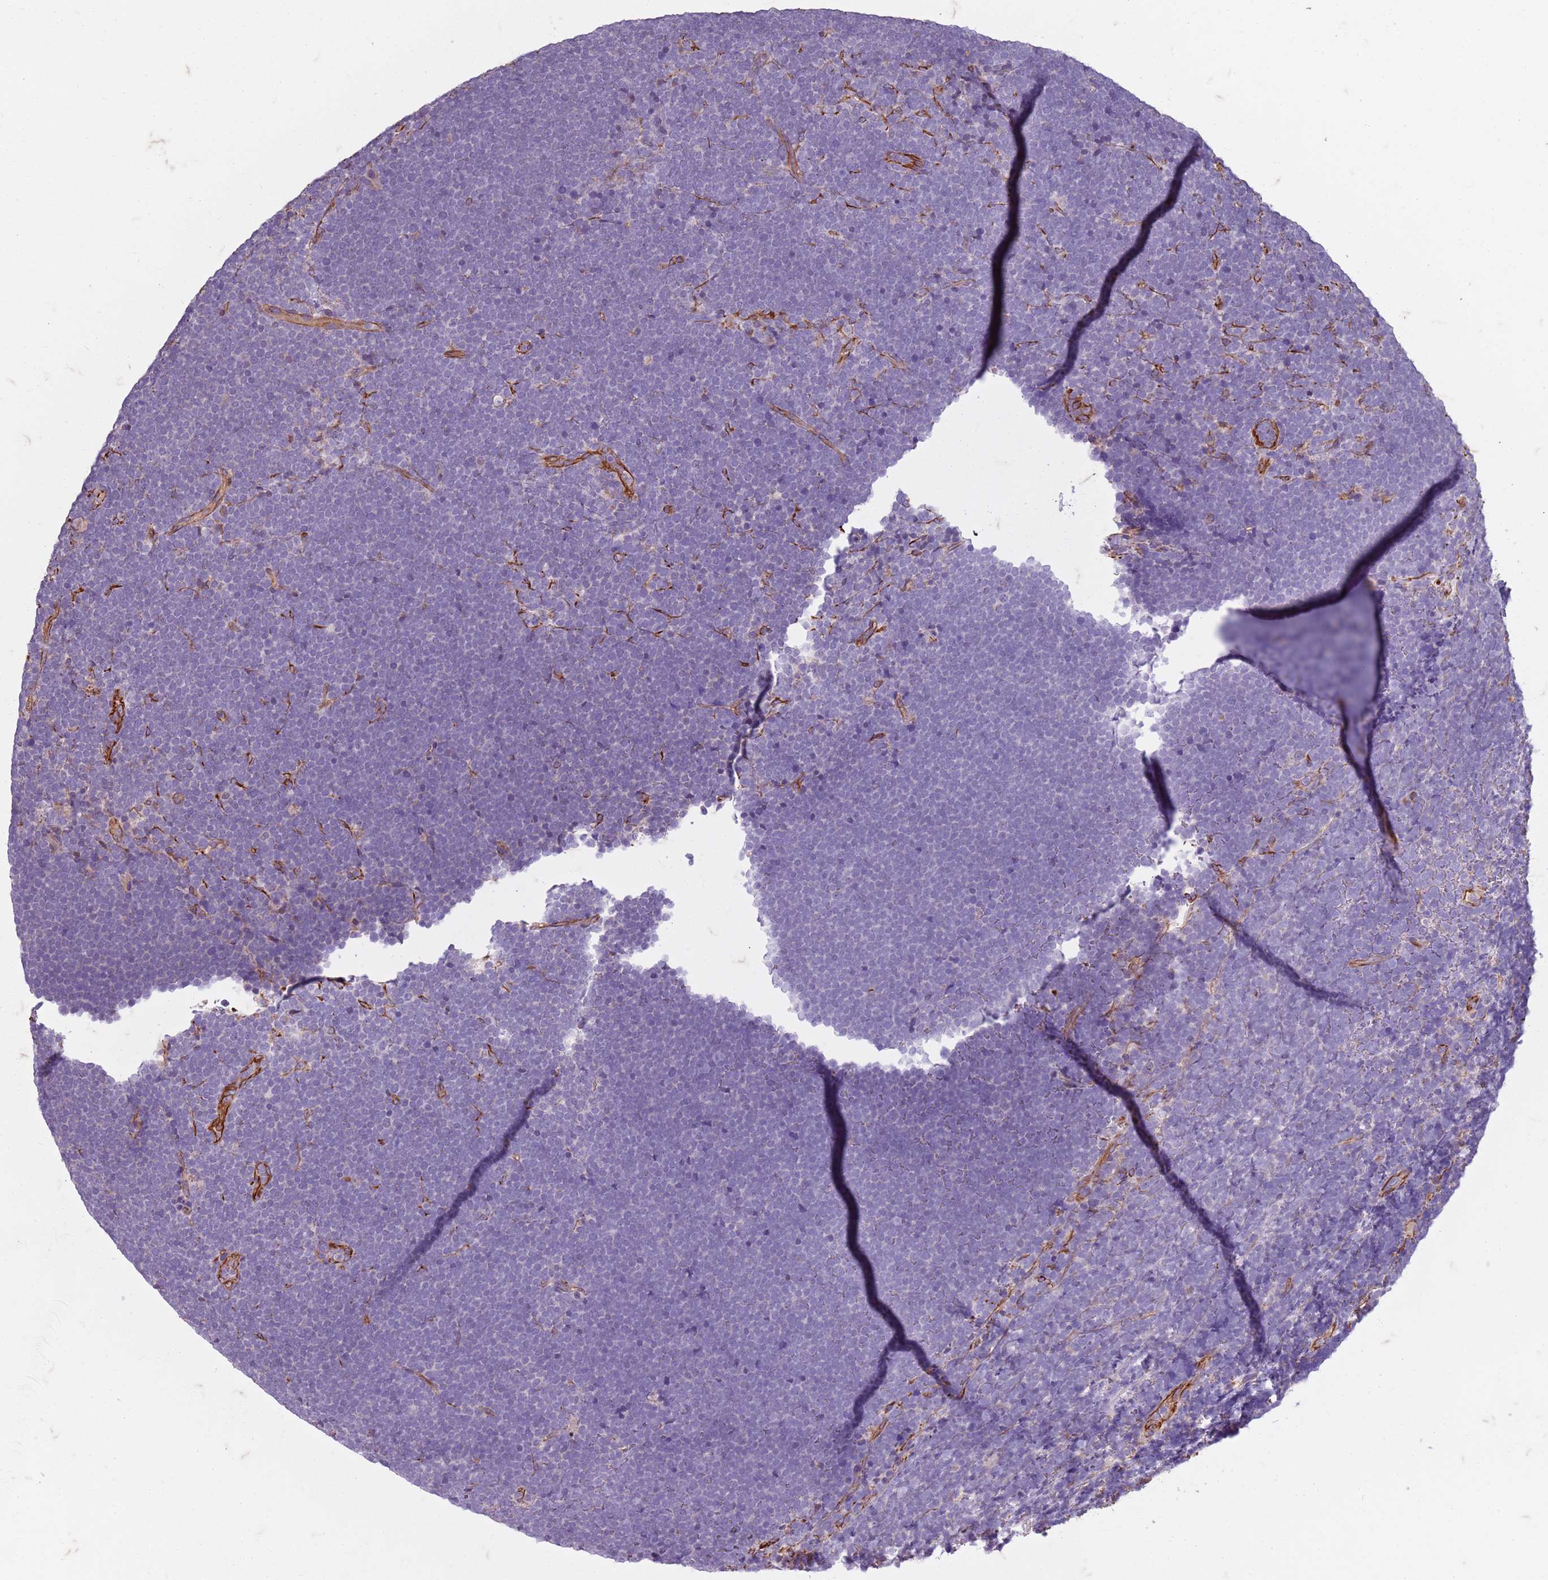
{"staining": {"intensity": "negative", "quantity": "none", "location": "none"}, "tissue": "lymphoma", "cell_type": "Tumor cells", "image_type": "cancer", "snomed": [{"axis": "morphology", "description": "Malignant lymphoma, non-Hodgkin's type, High grade"}, {"axis": "topography", "description": "Lymph node"}], "caption": "There is no significant positivity in tumor cells of lymphoma.", "gene": "TAS2R38", "patient": {"sex": "male", "age": 13}}